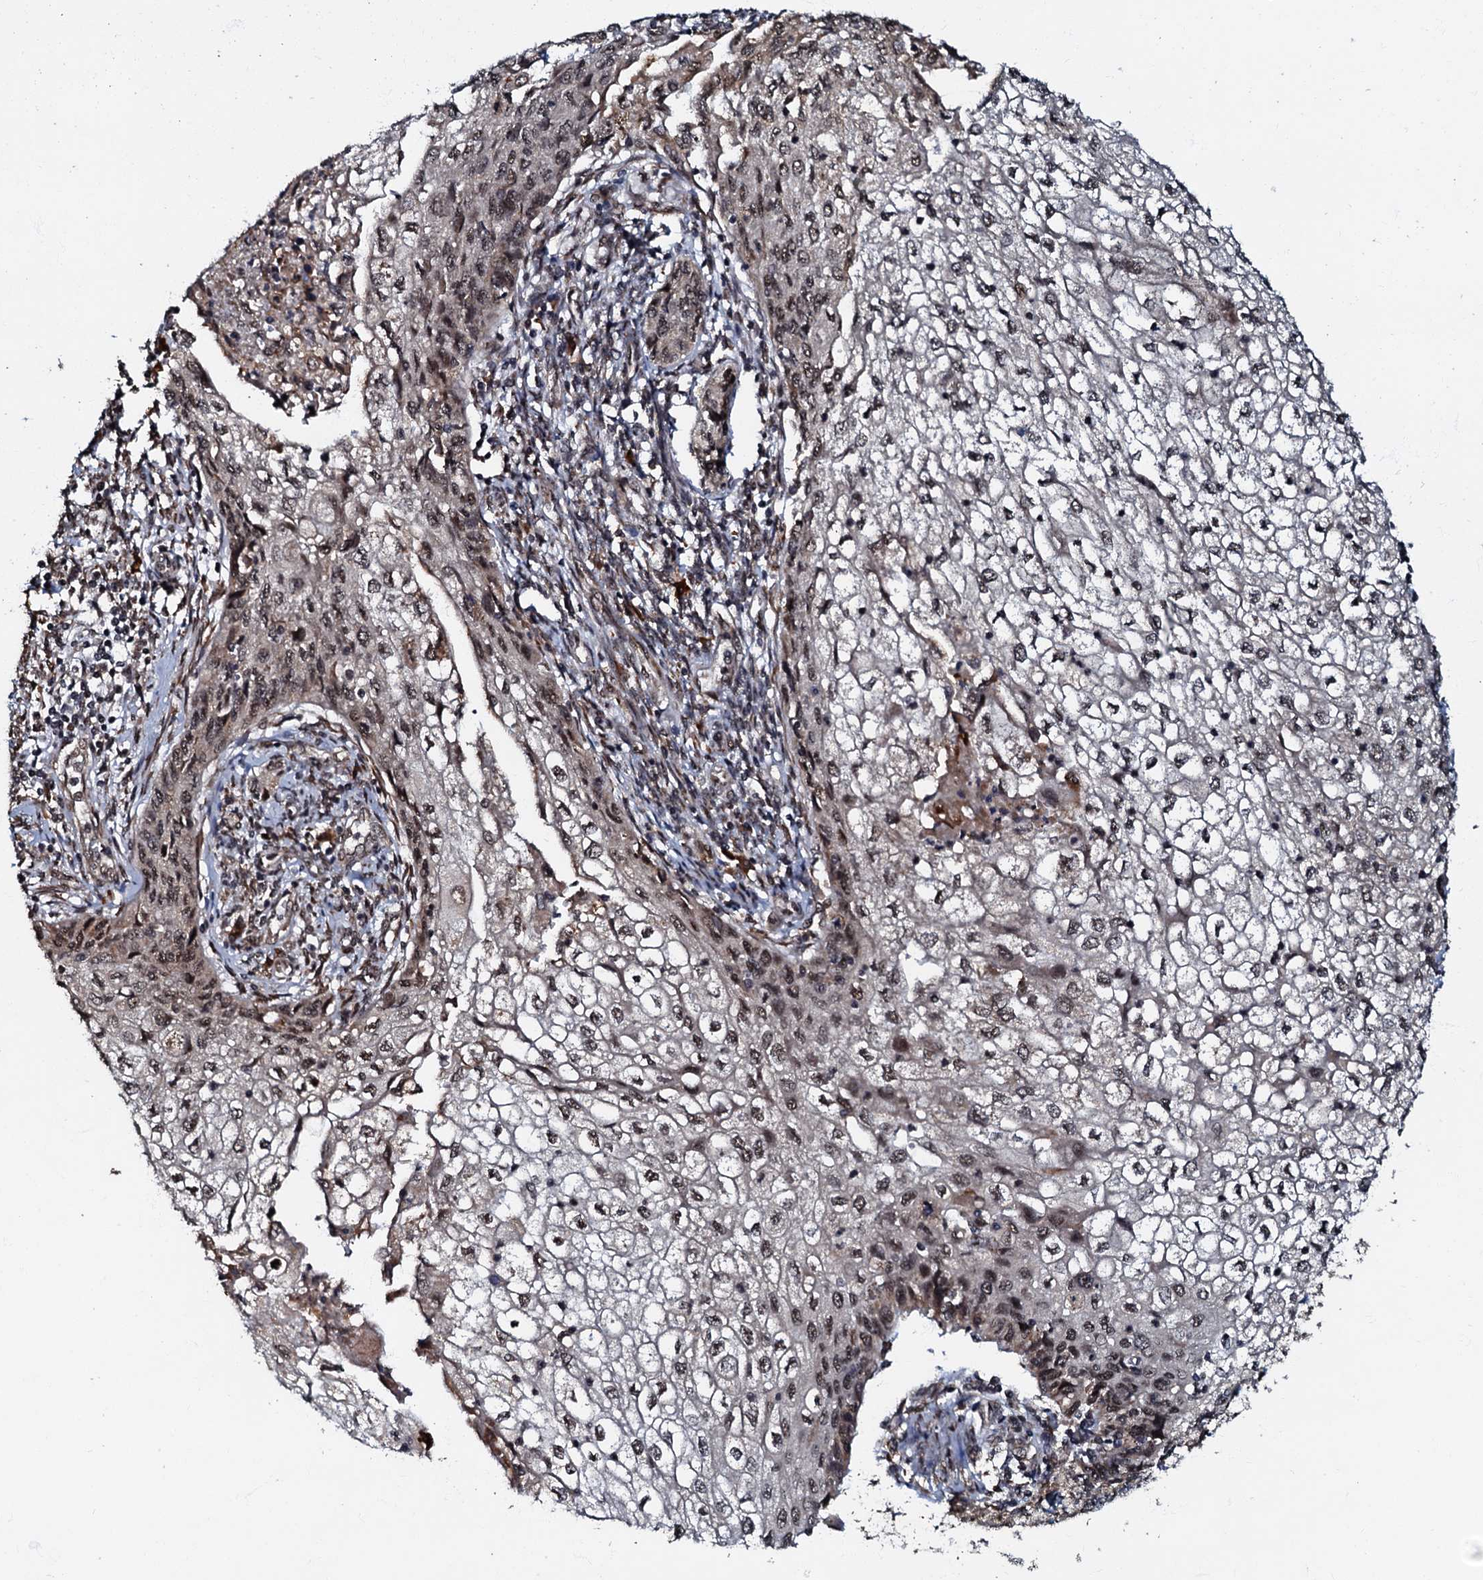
{"staining": {"intensity": "moderate", "quantity": ">75%", "location": "nuclear"}, "tissue": "cervical cancer", "cell_type": "Tumor cells", "image_type": "cancer", "snomed": [{"axis": "morphology", "description": "Squamous cell carcinoma, NOS"}, {"axis": "topography", "description": "Cervix"}], "caption": "Tumor cells show medium levels of moderate nuclear positivity in about >75% of cells in cervical cancer.", "gene": "C18orf32", "patient": {"sex": "female", "age": 67}}